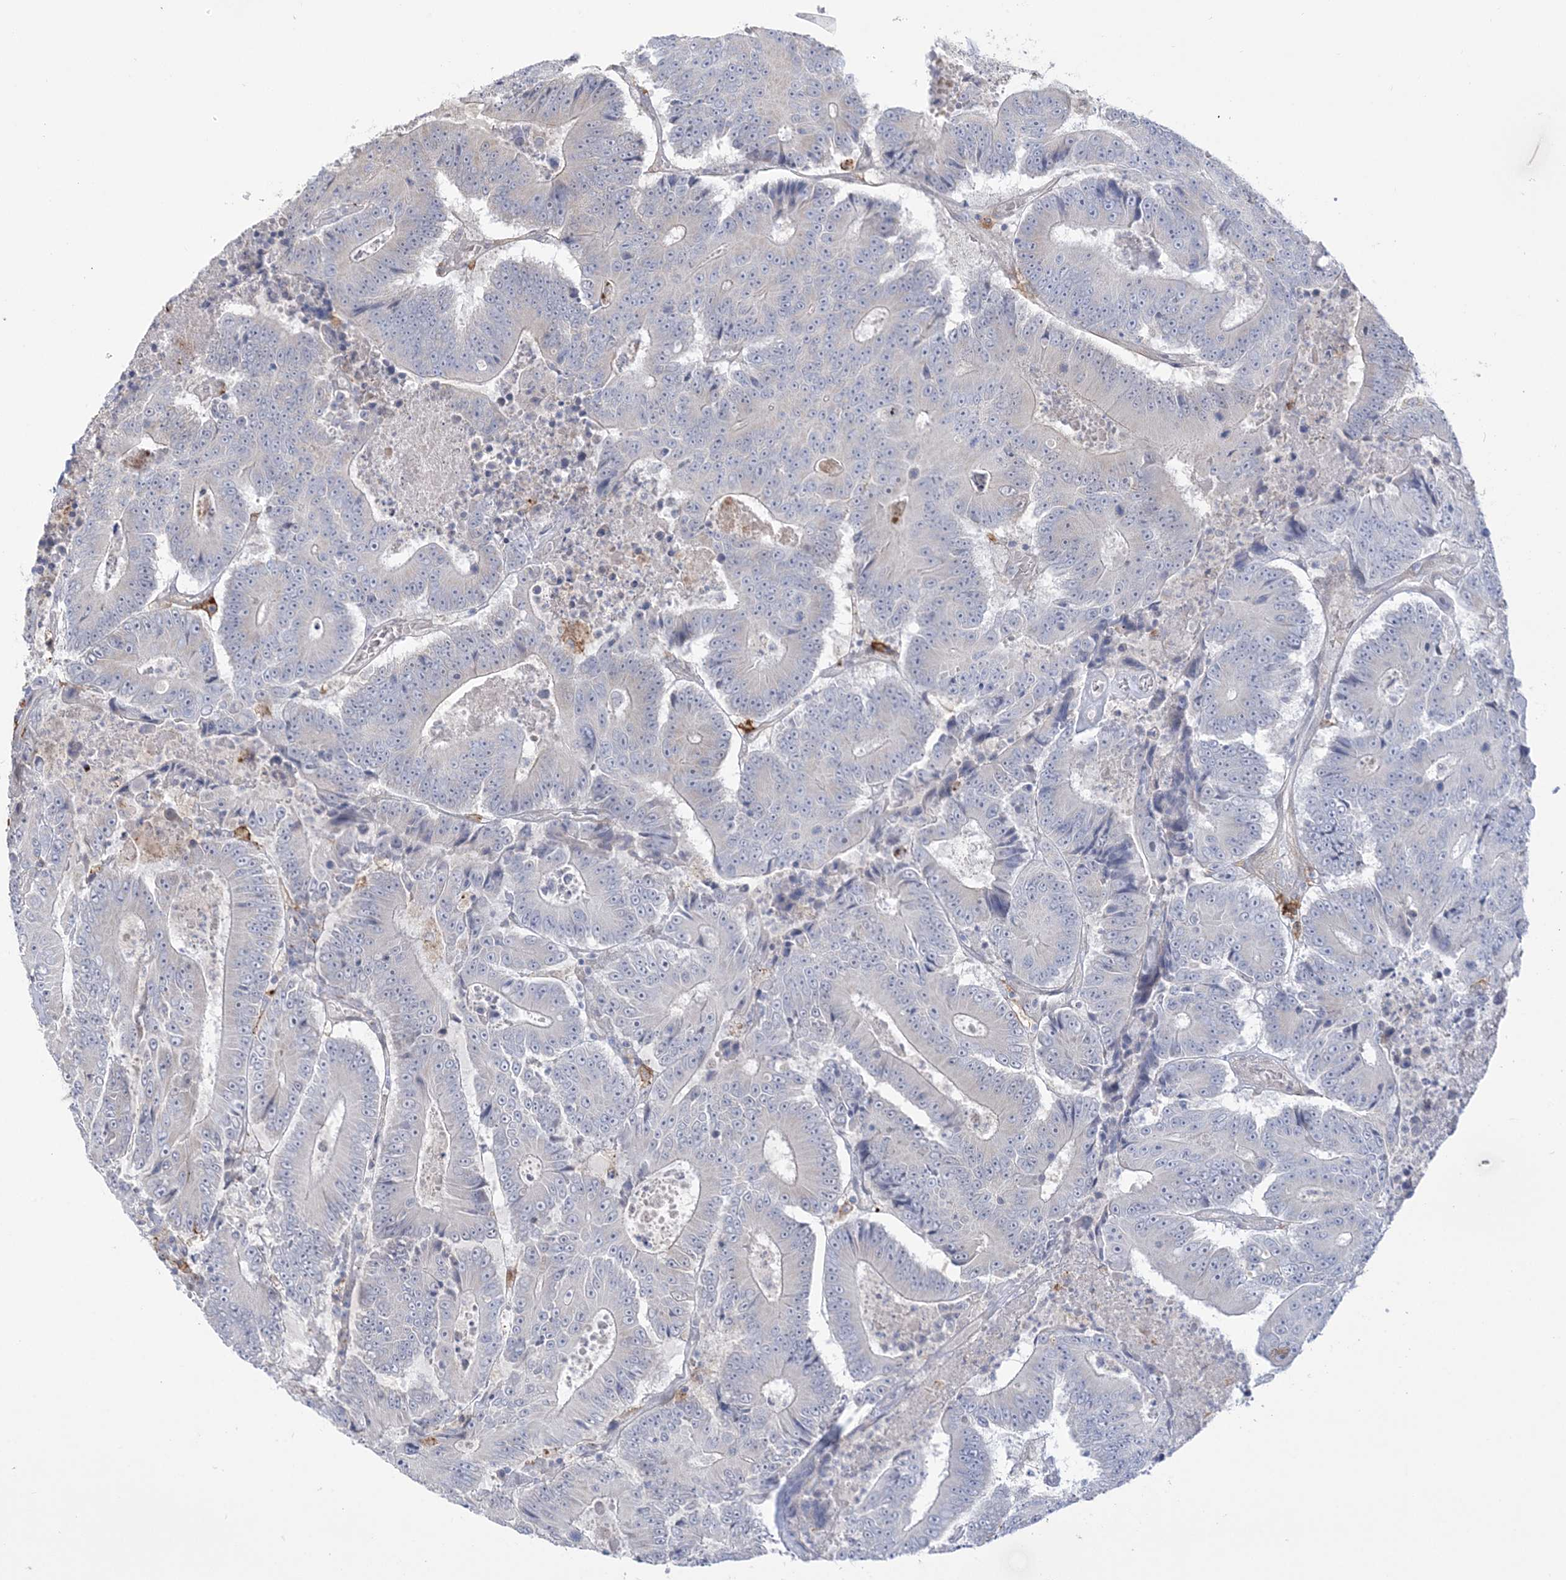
{"staining": {"intensity": "negative", "quantity": "none", "location": "none"}, "tissue": "colorectal cancer", "cell_type": "Tumor cells", "image_type": "cancer", "snomed": [{"axis": "morphology", "description": "Adenocarcinoma, NOS"}, {"axis": "topography", "description": "Colon"}], "caption": "An image of human colorectal cancer is negative for staining in tumor cells.", "gene": "HAAO", "patient": {"sex": "male", "age": 83}}